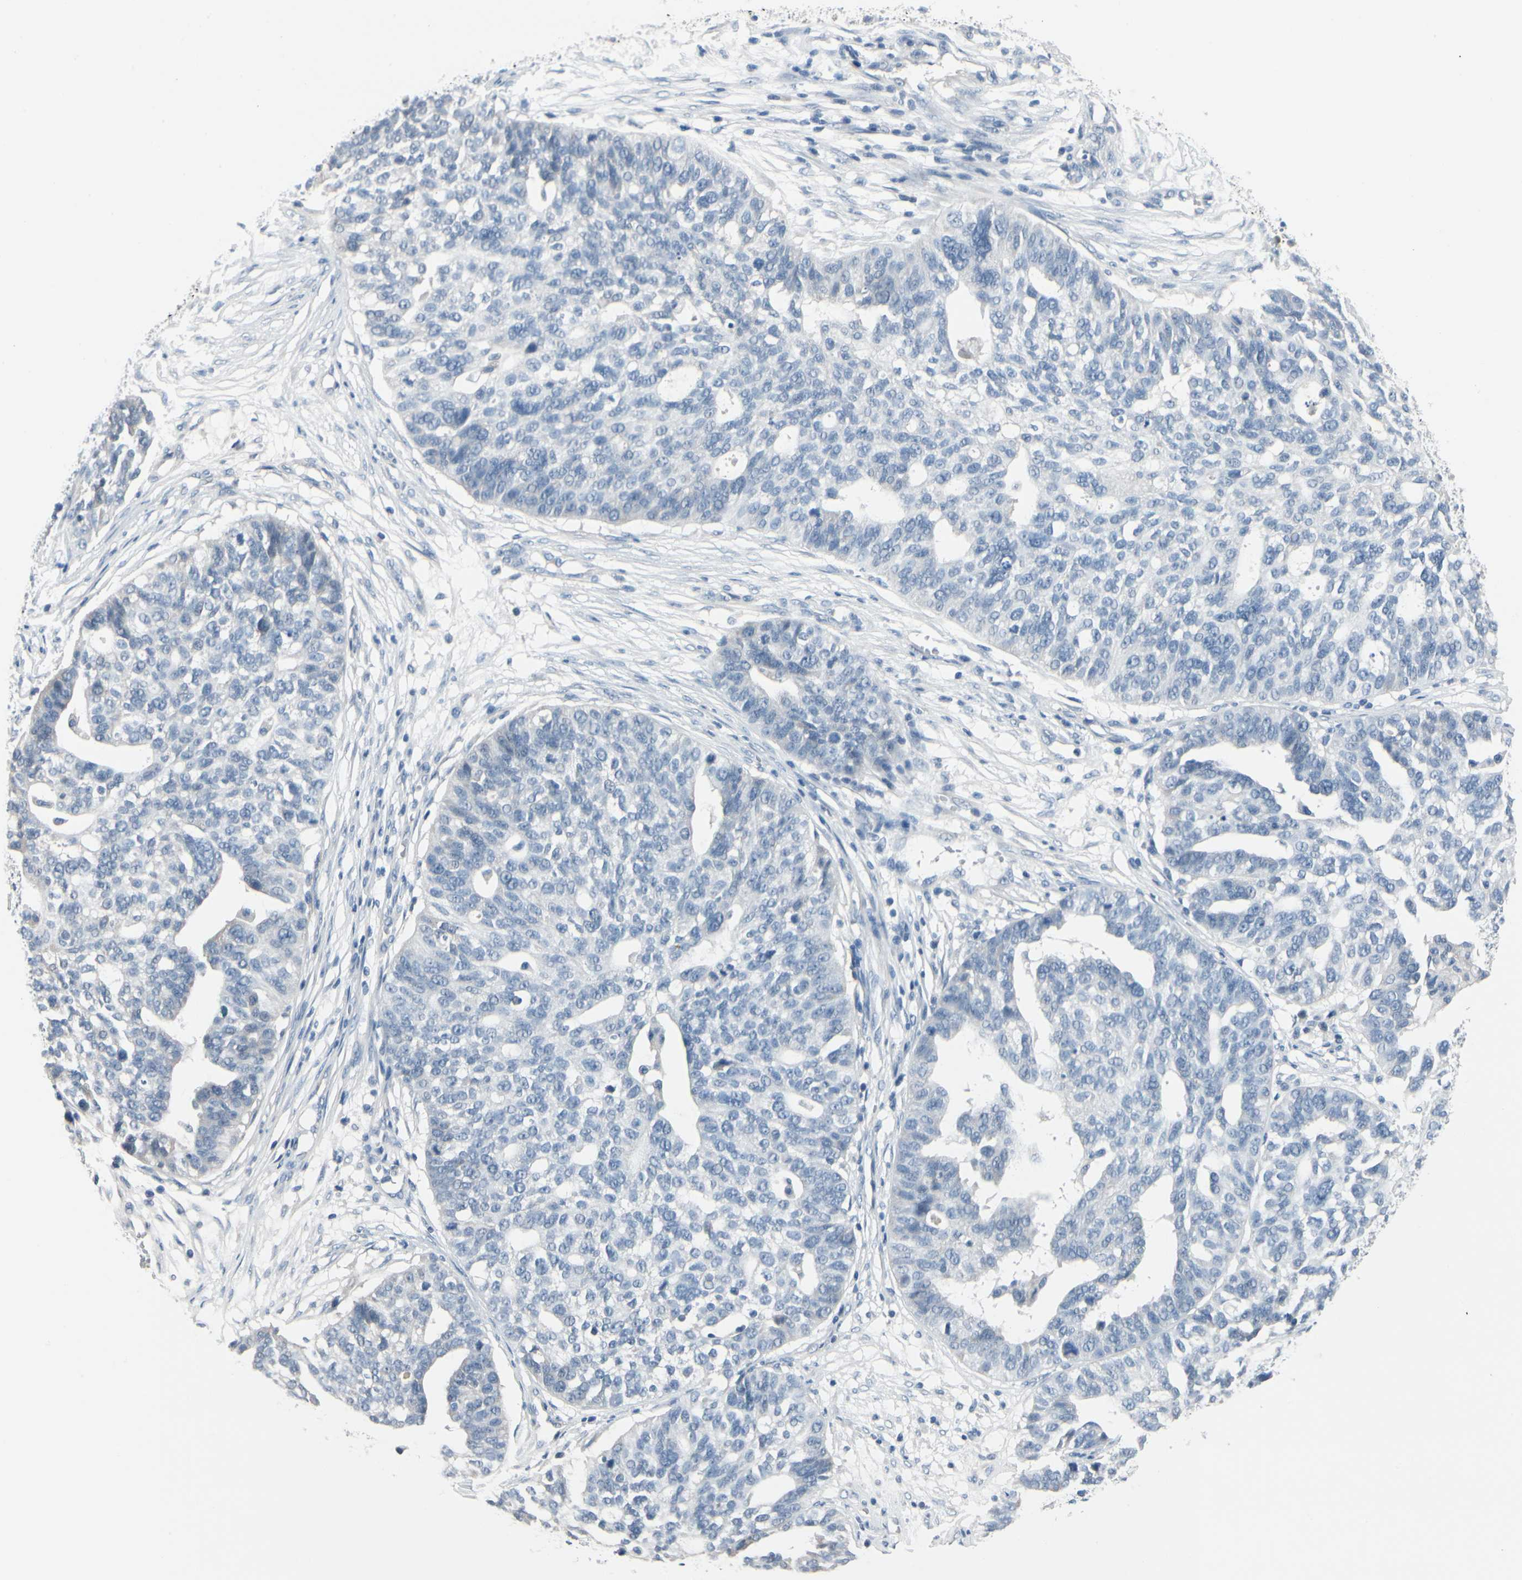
{"staining": {"intensity": "negative", "quantity": "none", "location": "none"}, "tissue": "ovarian cancer", "cell_type": "Tumor cells", "image_type": "cancer", "snomed": [{"axis": "morphology", "description": "Cystadenocarcinoma, serous, NOS"}, {"axis": "topography", "description": "Ovary"}], "caption": "An immunohistochemistry histopathology image of ovarian cancer is shown. There is no staining in tumor cells of ovarian cancer.", "gene": "PGR", "patient": {"sex": "female", "age": 59}}